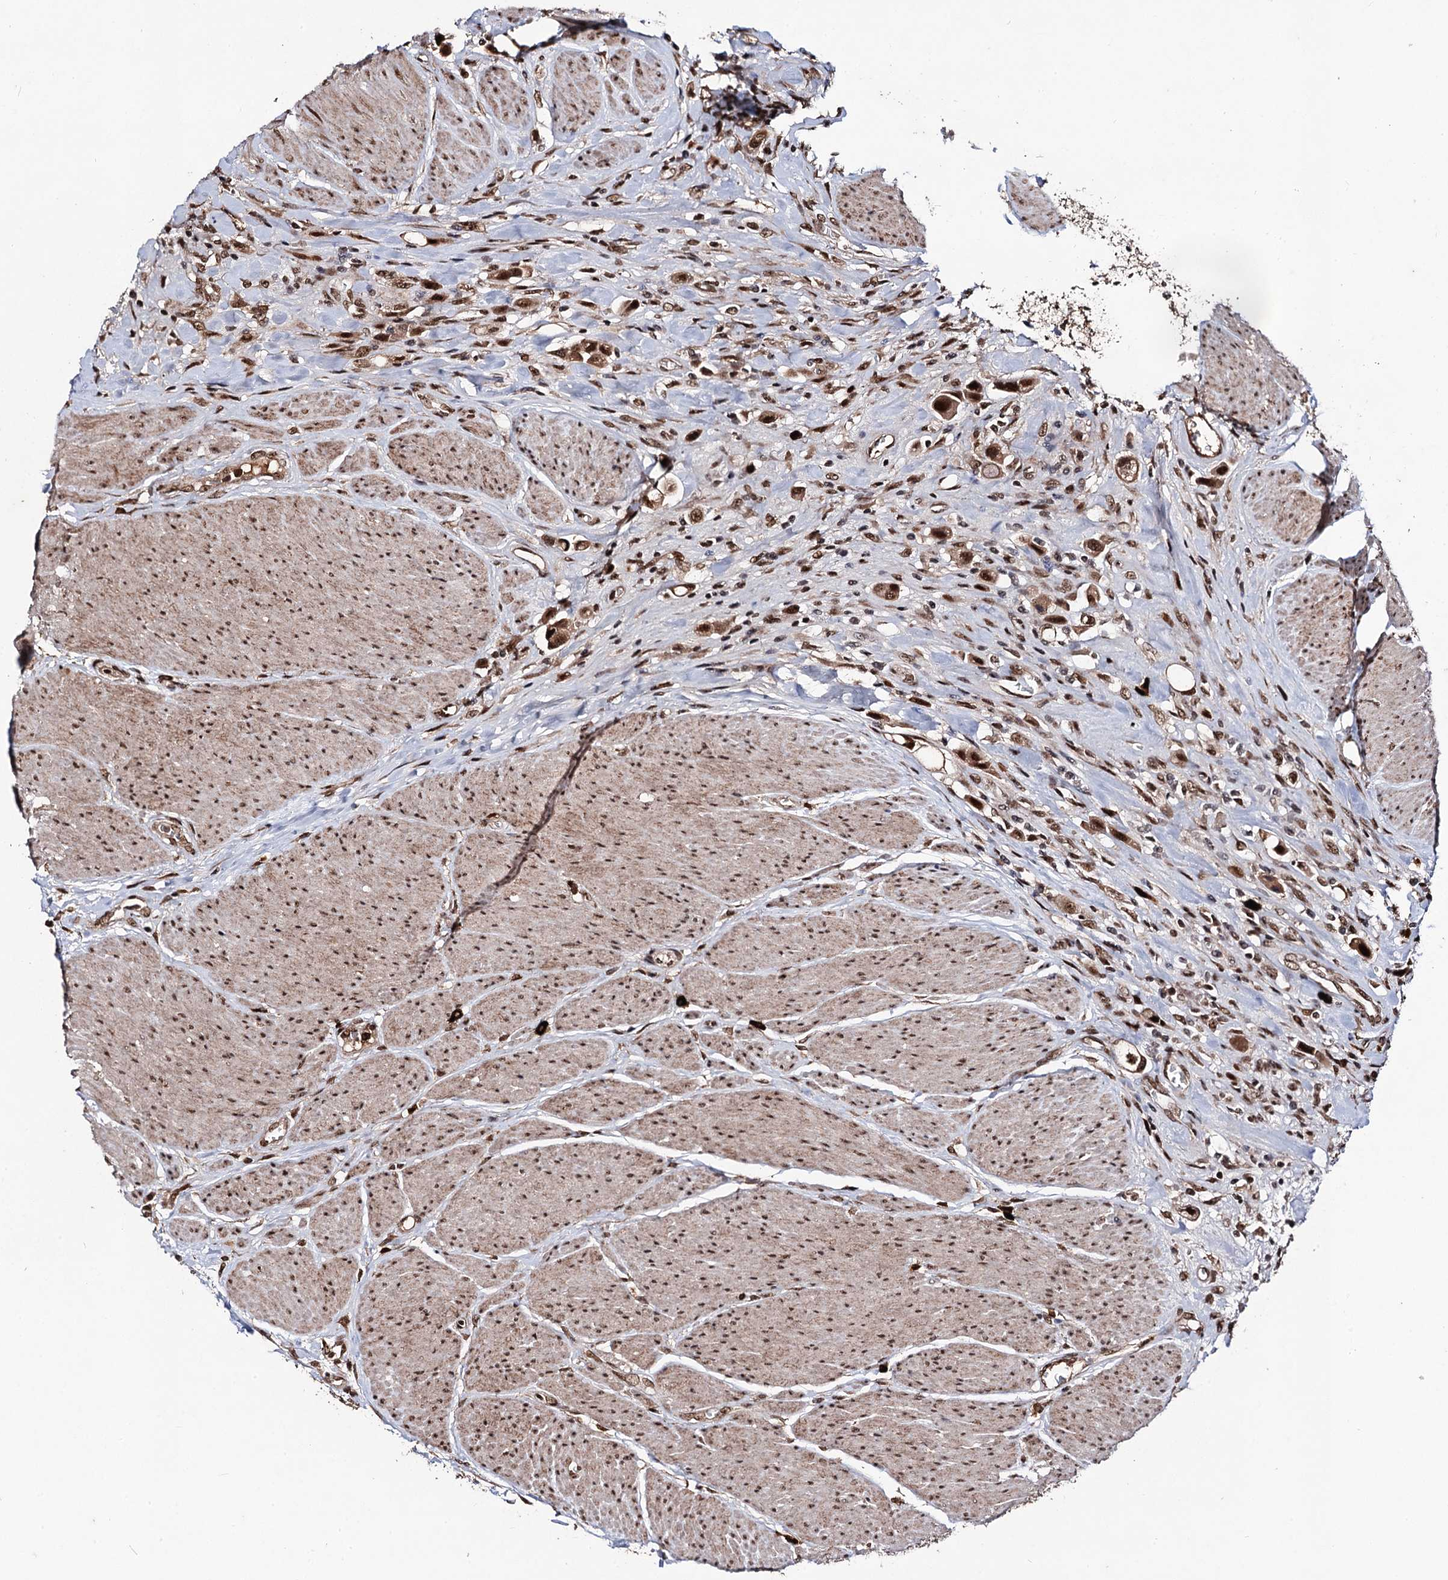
{"staining": {"intensity": "strong", "quantity": ">75%", "location": "cytoplasmic/membranous,nuclear"}, "tissue": "urothelial cancer", "cell_type": "Tumor cells", "image_type": "cancer", "snomed": [{"axis": "morphology", "description": "Urothelial carcinoma, High grade"}, {"axis": "topography", "description": "Urinary bladder"}], "caption": "Human urothelial carcinoma (high-grade) stained with a protein marker displays strong staining in tumor cells.", "gene": "SFSWAP", "patient": {"sex": "male", "age": 50}}